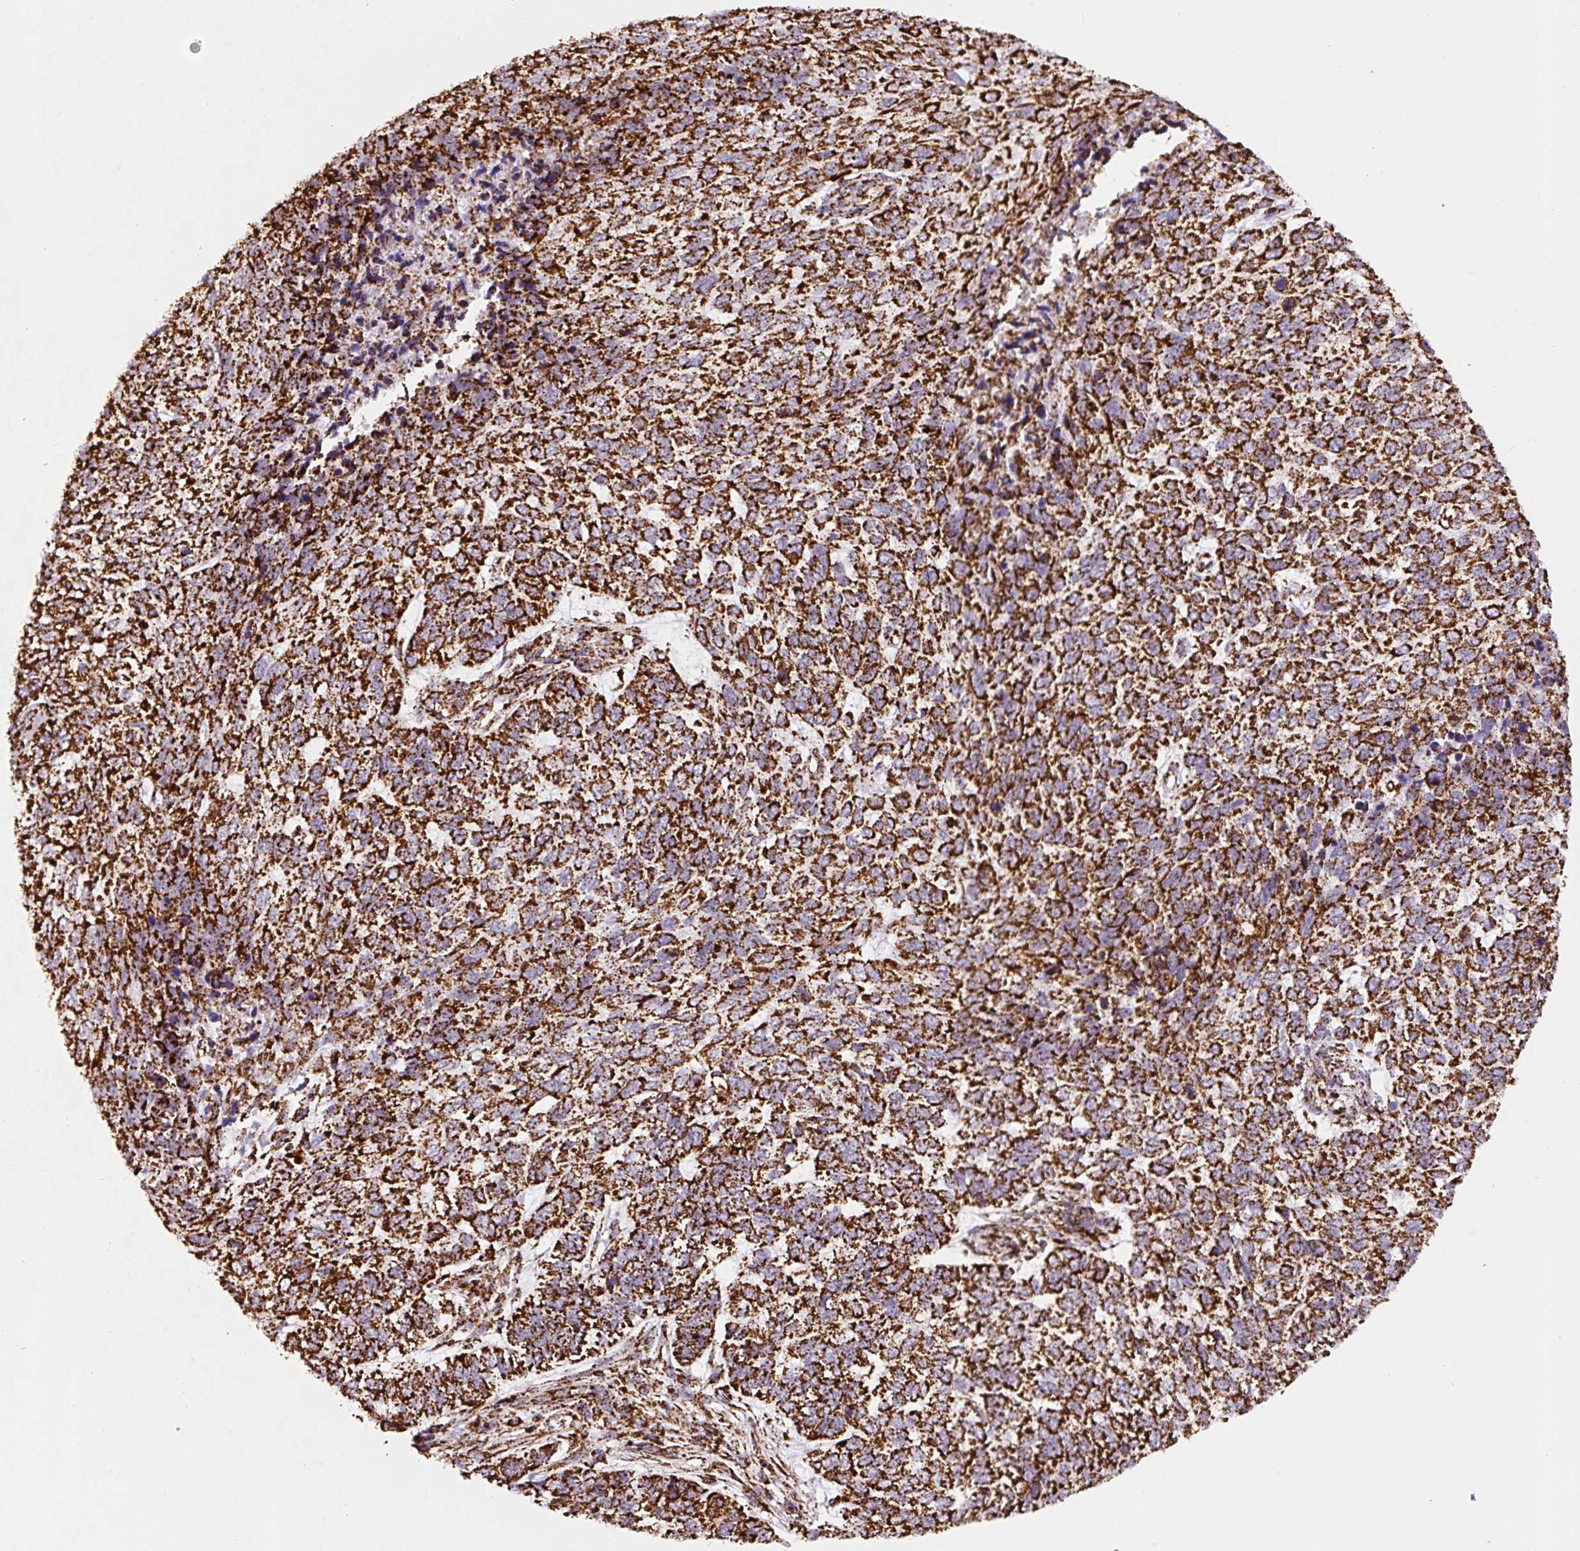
{"staining": {"intensity": "strong", "quantity": ">75%", "location": "cytoplasmic/membranous"}, "tissue": "skin cancer", "cell_type": "Tumor cells", "image_type": "cancer", "snomed": [{"axis": "morphology", "description": "Basal cell carcinoma"}, {"axis": "topography", "description": "Skin"}], "caption": "This is an image of immunohistochemistry staining of skin basal cell carcinoma, which shows strong expression in the cytoplasmic/membranous of tumor cells.", "gene": "ATP5F1A", "patient": {"sex": "female", "age": 65}}